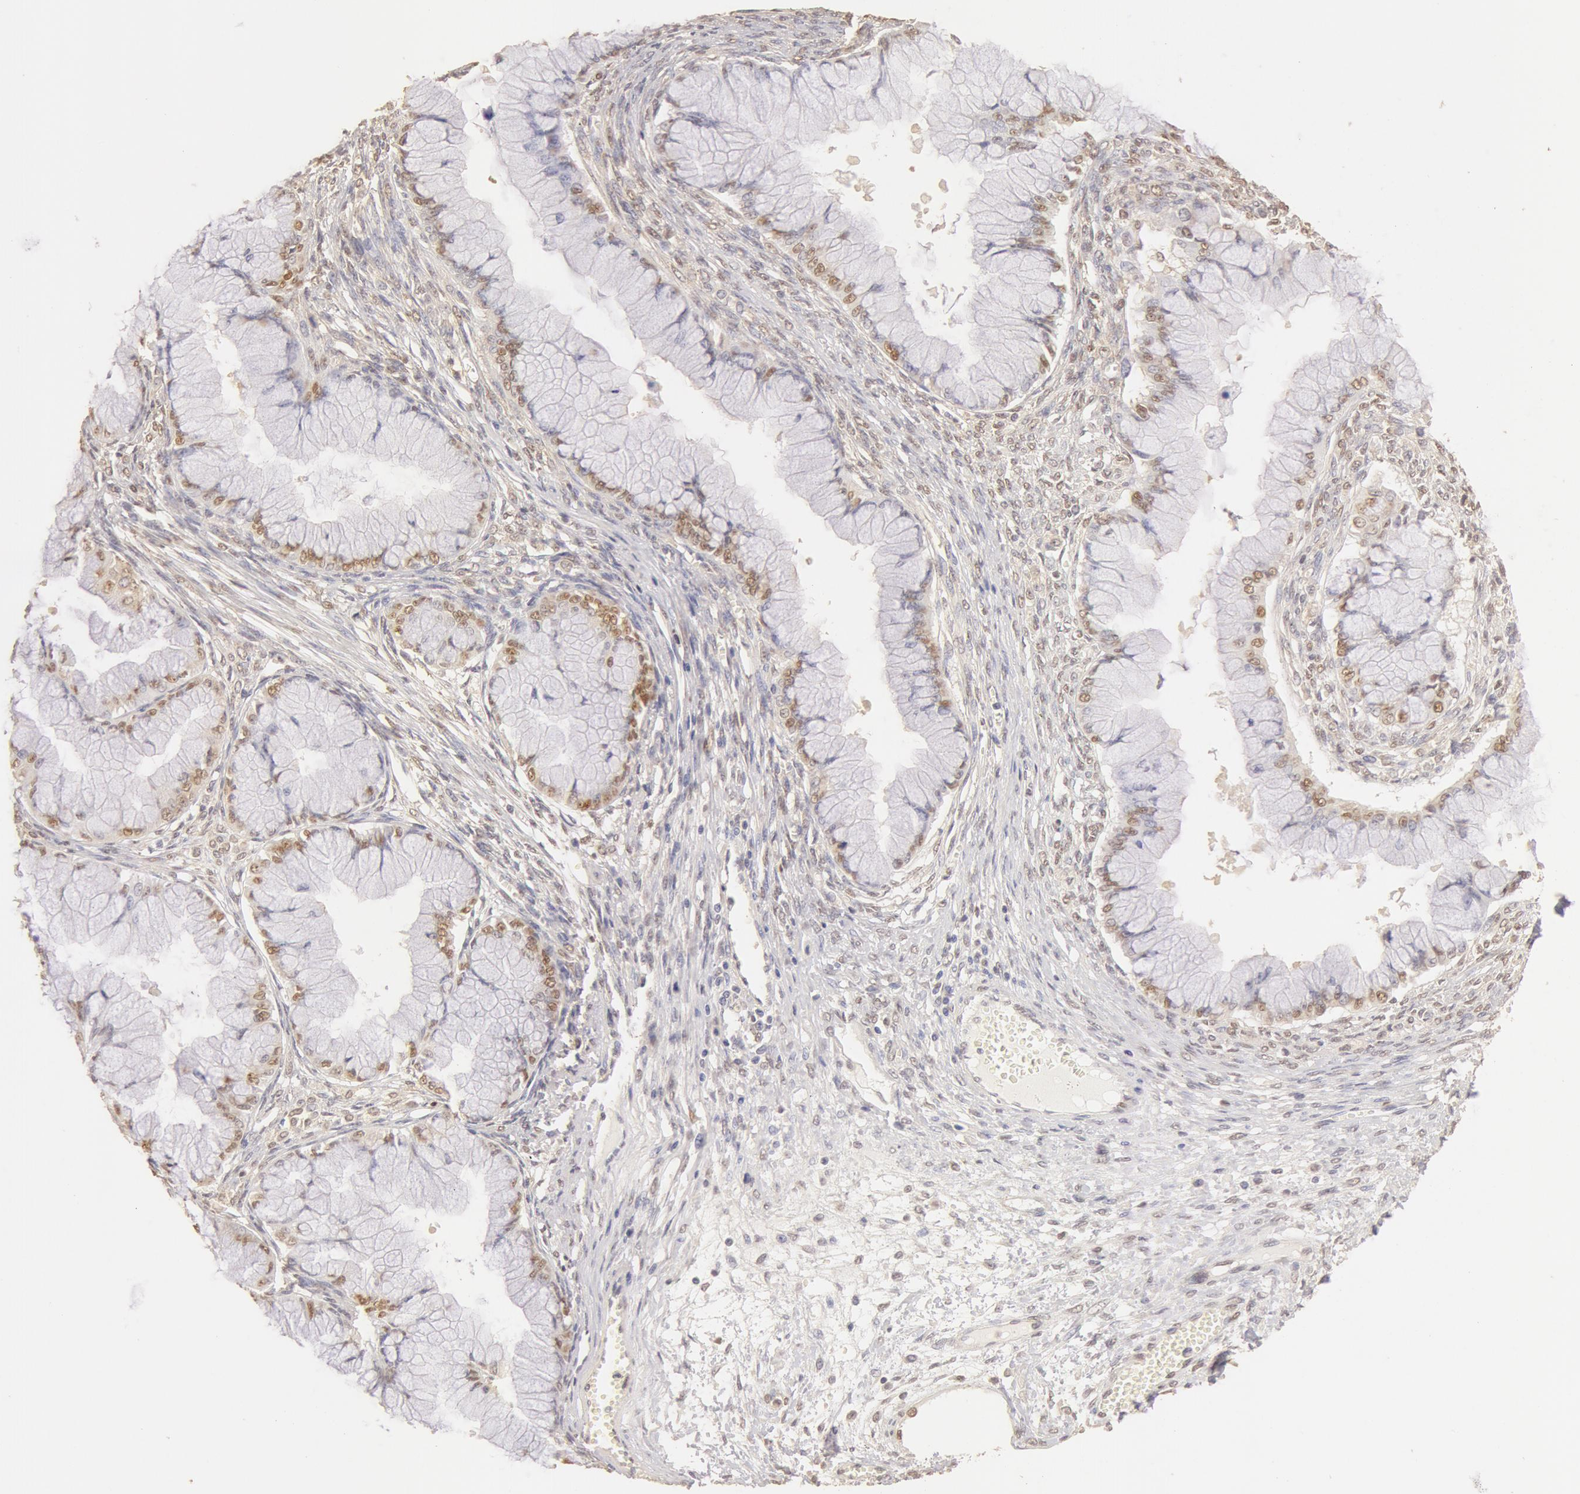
{"staining": {"intensity": "moderate", "quantity": ">75%", "location": "cytoplasmic/membranous,nuclear"}, "tissue": "ovarian cancer", "cell_type": "Tumor cells", "image_type": "cancer", "snomed": [{"axis": "morphology", "description": "Cystadenocarcinoma, mucinous, NOS"}, {"axis": "topography", "description": "Ovary"}], "caption": "The micrograph reveals staining of ovarian cancer (mucinous cystadenocarcinoma), revealing moderate cytoplasmic/membranous and nuclear protein positivity (brown color) within tumor cells. The staining was performed using DAB, with brown indicating positive protein expression. Nuclei are stained blue with hematoxylin.", "gene": "SNRNP70", "patient": {"sex": "female", "age": 63}}